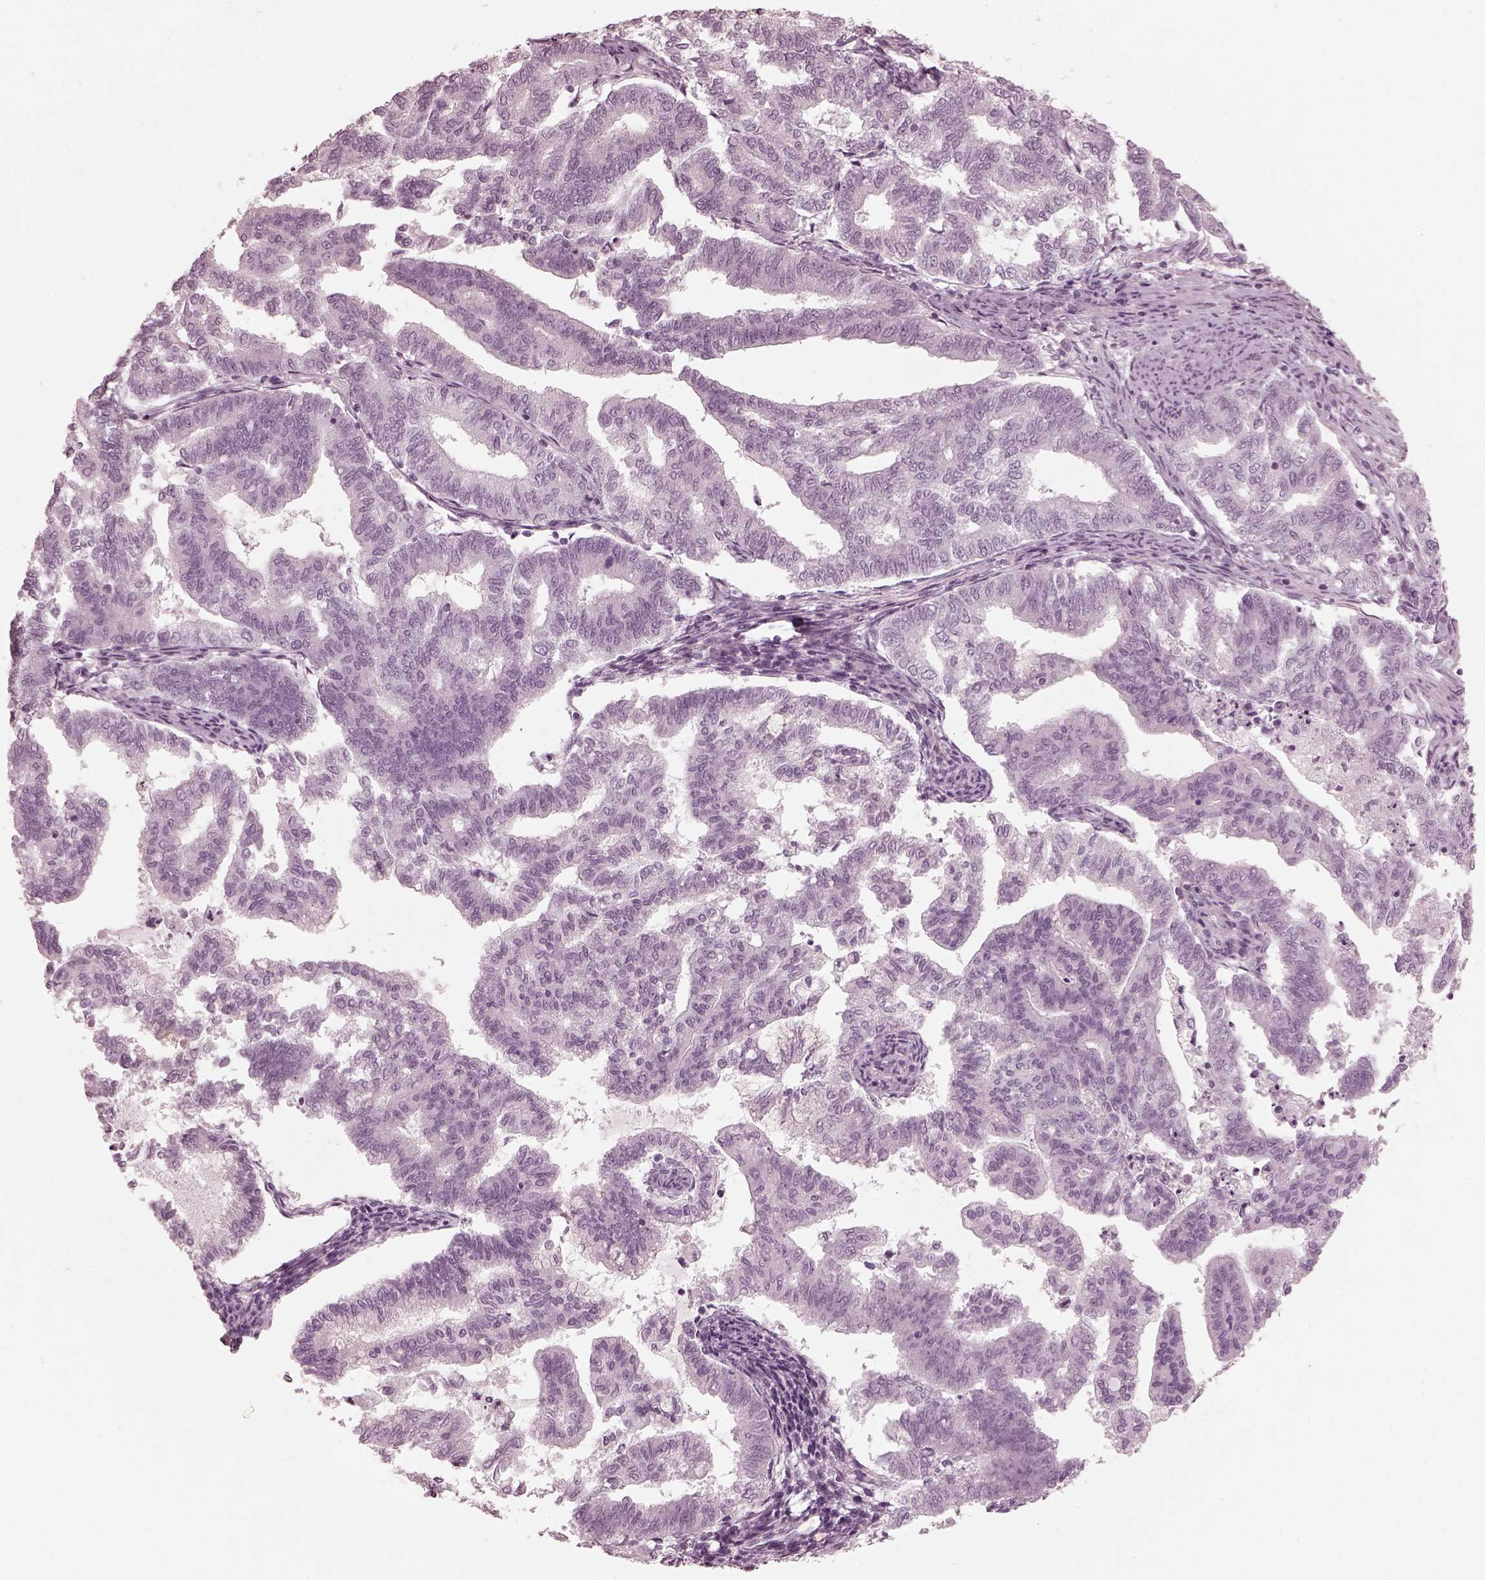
{"staining": {"intensity": "negative", "quantity": "none", "location": "none"}, "tissue": "endometrial cancer", "cell_type": "Tumor cells", "image_type": "cancer", "snomed": [{"axis": "morphology", "description": "Adenocarcinoma, NOS"}, {"axis": "topography", "description": "Endometrium"}], "caption": "This is an immunohistochemistry (IHC) photomicrograph of human adenocarcinoma (endometrial). There is no staining in tumor cells.", "gene": "SAXO2", "patient": {"sex": "female", "age": 79}}